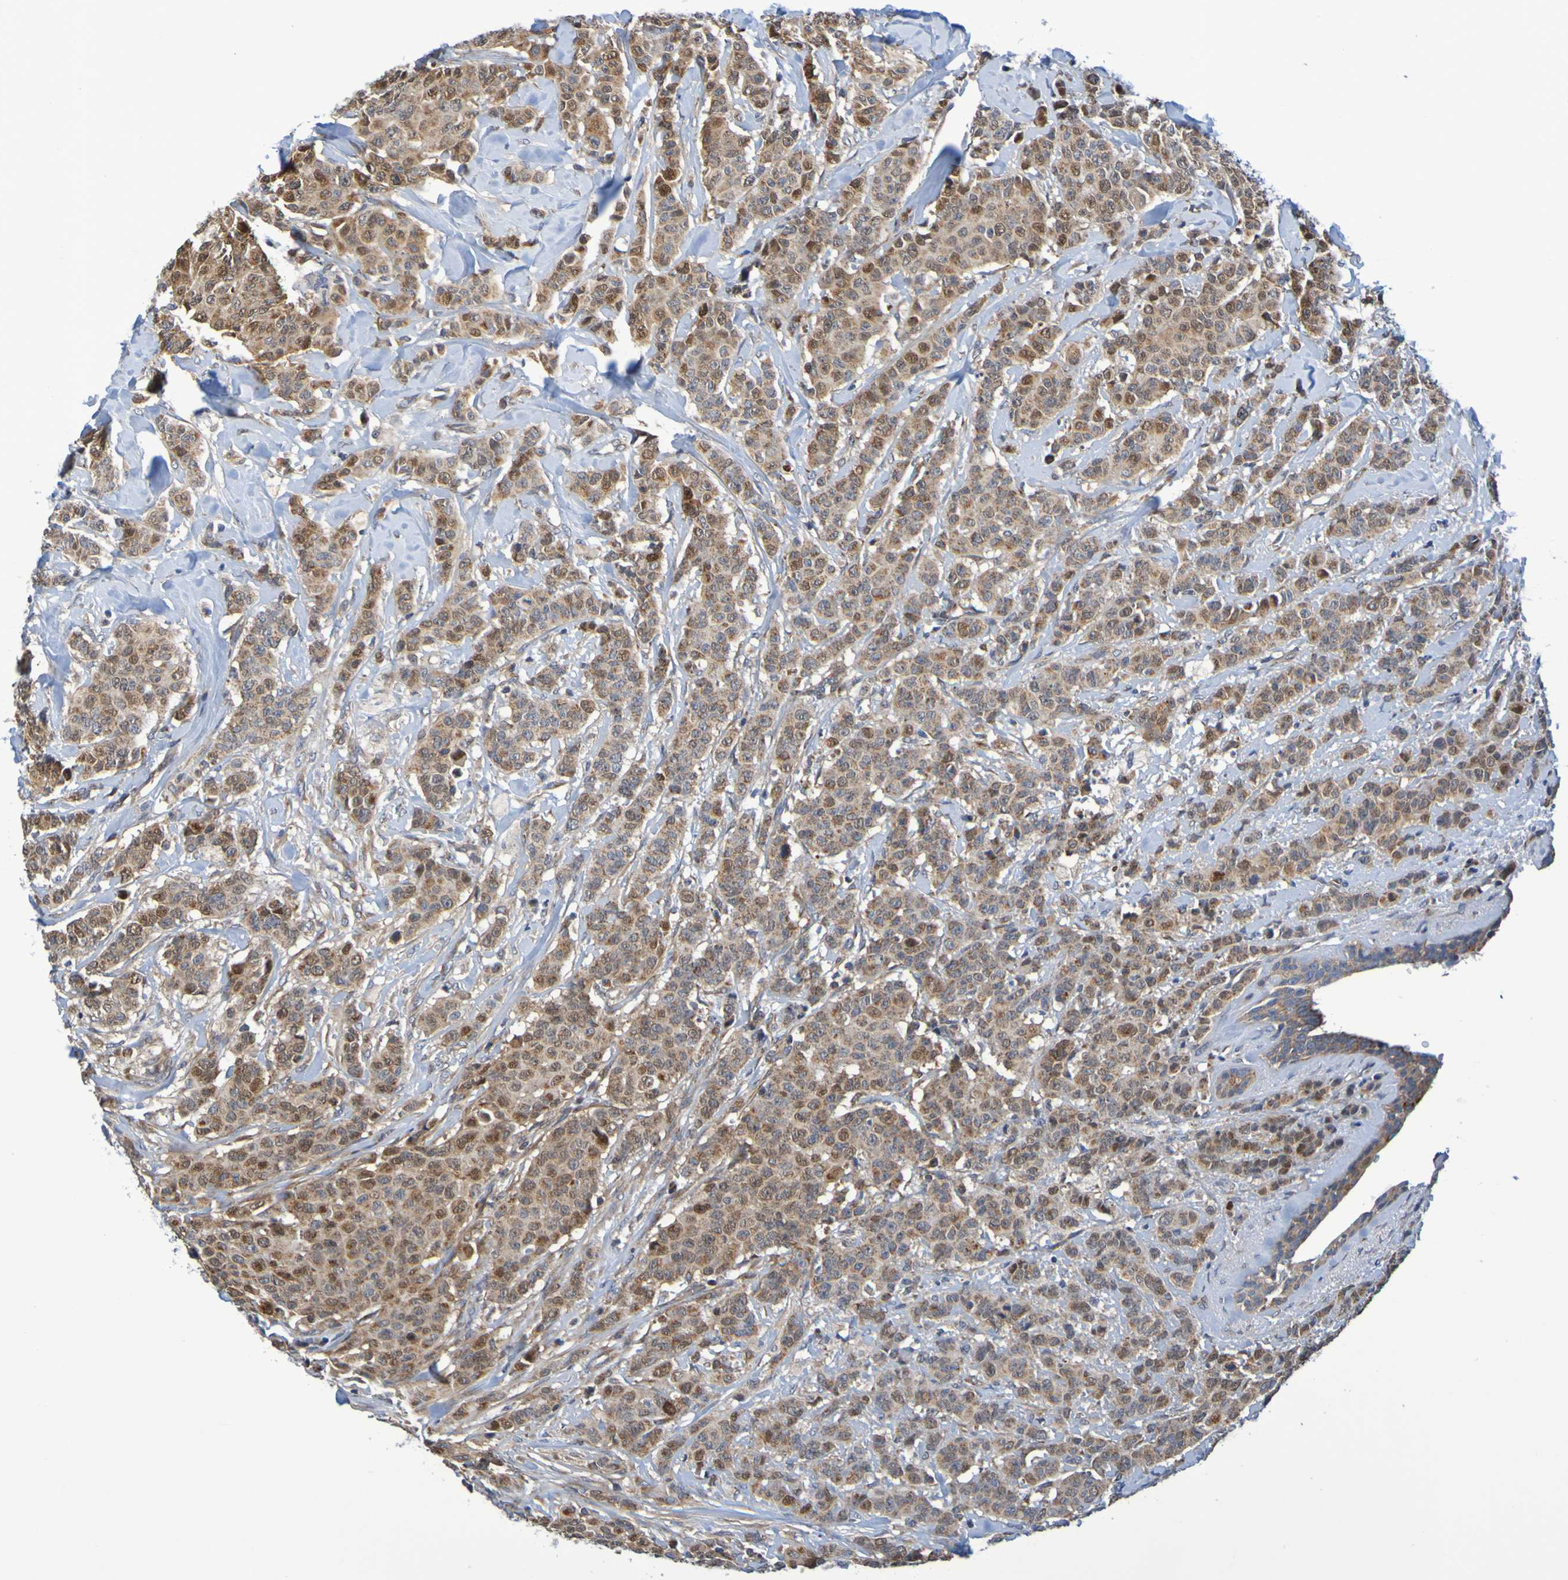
{"staining": {"intensity": "moderate", "quantity": ">75%", "location": "cytoplasmic/membranous,nuclear"}, "tissue": "breast cancer", "cell_type": "Tumor cells", "image_type": "cancer", "snomed": [{"axis": "morphology", "description": "Normal tissue, NOS"}, {"axis": "morphology", "description": "Duct carcinoma"}, {"axis": "topography", "description": "Breast"}], "caption": "IHC photomicrograph of neoplastic tissue: human breast cancer (intraductal carcinoma) stained using IHC displays medium levels of moderate protein expression localized specifically in the cytoplasmic/membranous and nuclear of tumor cells, appearing as a cytoplasmic/membranous and nuclear brown color.", "gene": "CCDC51", "patient": {"sex": "female", "age": 40}}